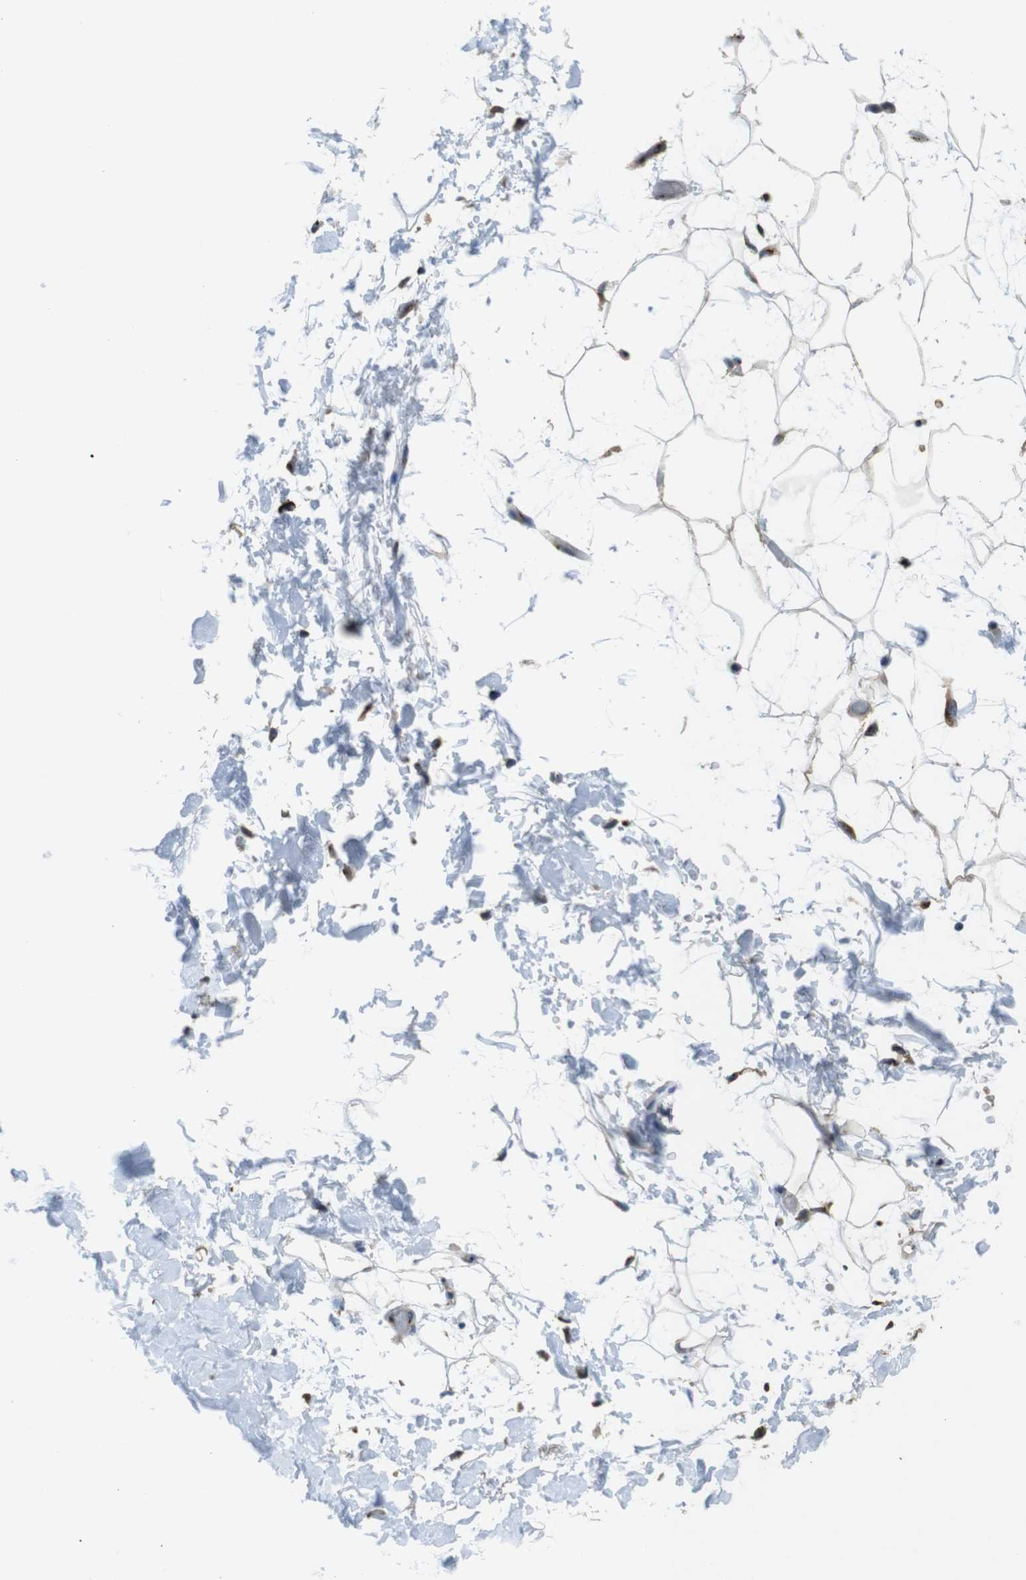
{"staining": {"intensity": "weak", "quantity": "25%-75%", "location": "cytoplasmic/membranous"}, "tissue": "adipose tissue", "cell_type": "Adipocytes", "image_type": "normal", "snomed": [{"axis": "morphology", "description": "Normal tissue, NOS"}, {"axis": "topography", "description": "Soft tissue"}], "caption": "Immunohistochemistry (DAB (3,3'-diaminobenzidine)) staining of normal adipose tissue exhibits weak cytoplasmic/membranous protein staining in about 25%-75% of adipocytes. The protein of interest is shown in brown color, while the nuclei are stained blue.", "gene": "RAB6A", "patient": {"sex": "male", "age": 72}}